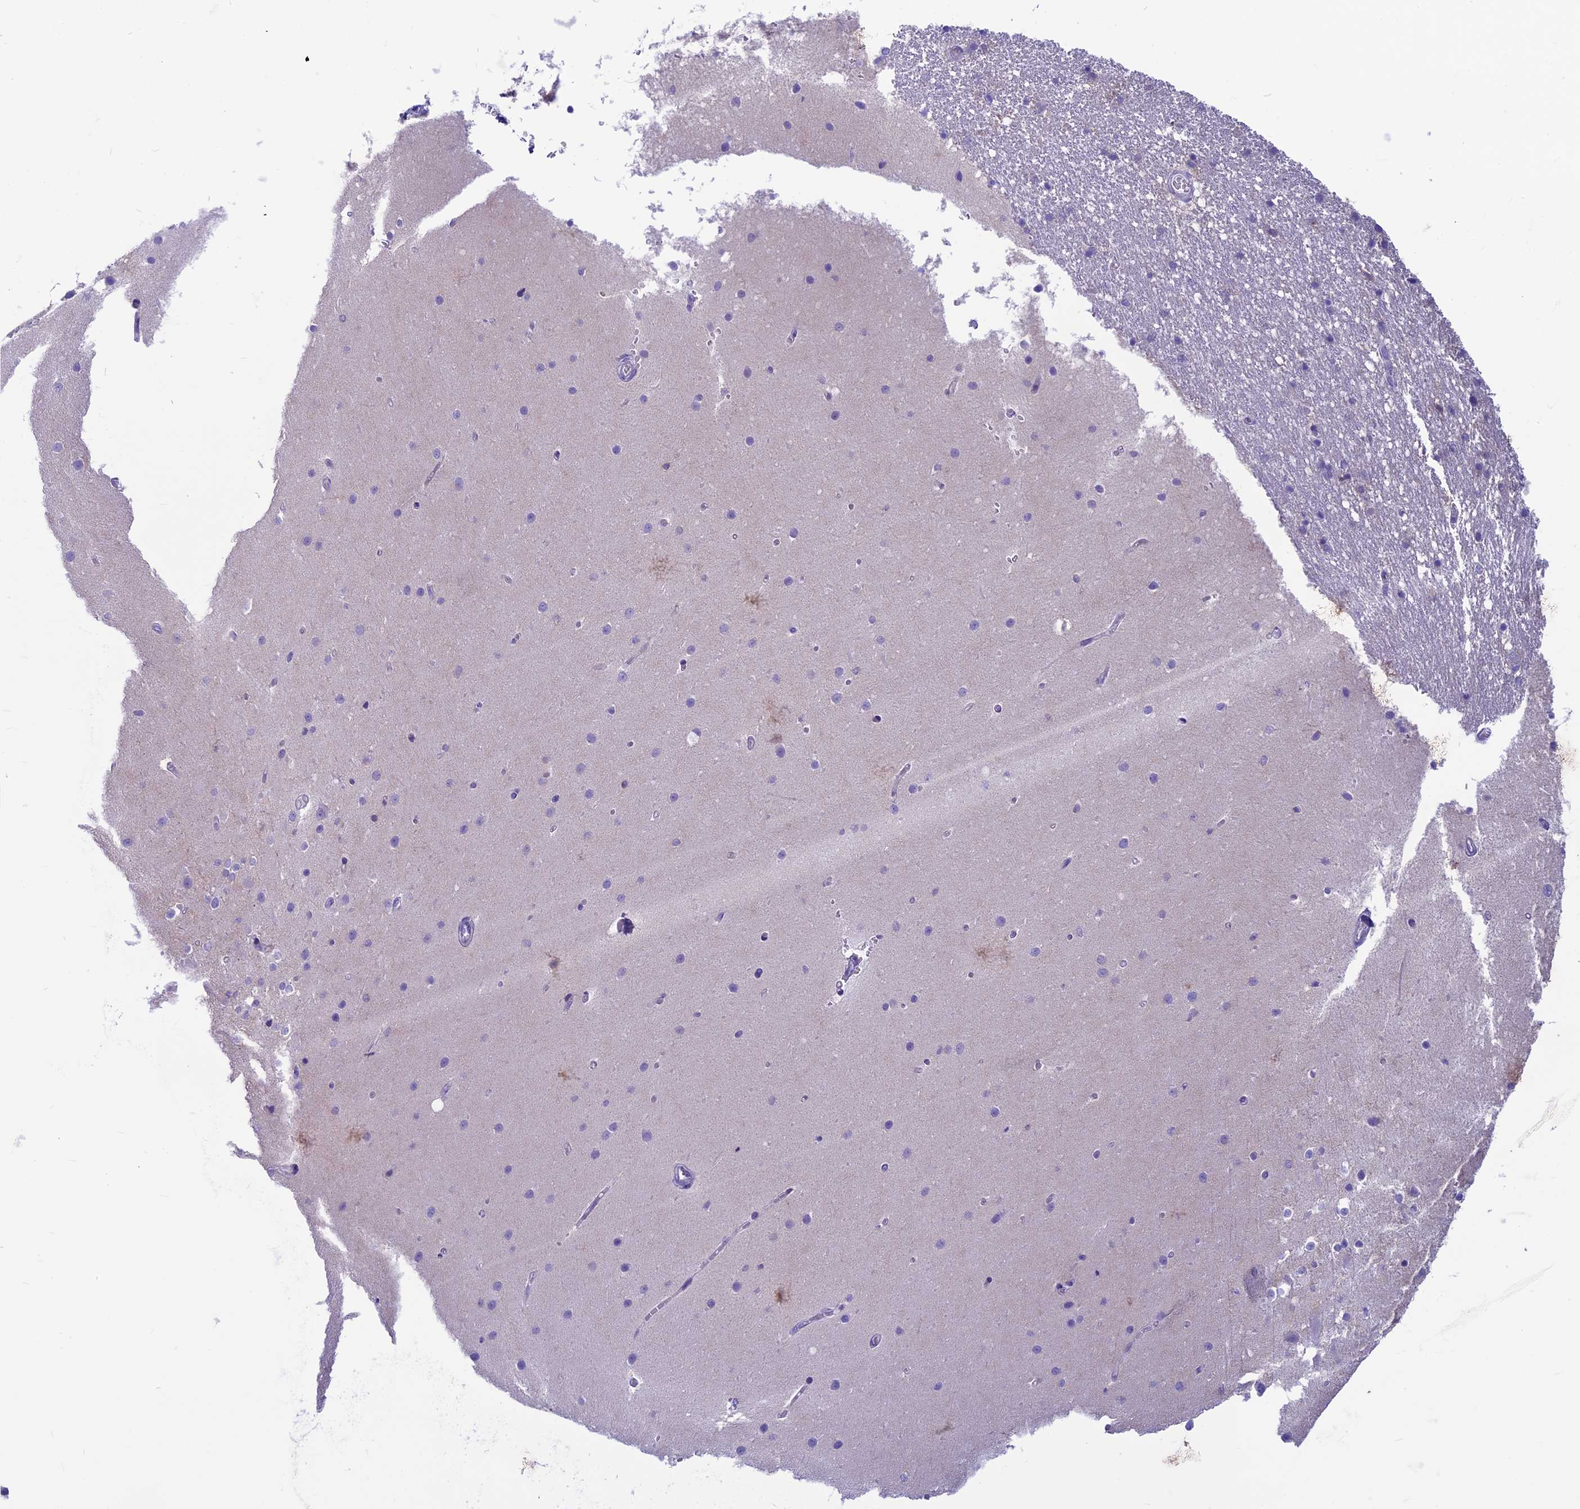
{"staining": {"intensity": "negative", "quantity": "none", "location": "none"}, "tissue": "cerebellum", "cell_type": "Cells in granular layer", "image_type": "normal", "snomed": [{"axis": "morphology", "description": "Normal tissue, NOS"}, {"axis": "topography", "description": "Cerebellum"}], "caption": "This is an IHC photomicrograph of unremarkable cerebellum. There is no positivity in cells in granular layer.", "gene": "CDAN1", "patient": {"sex": "male", "age": 54}}